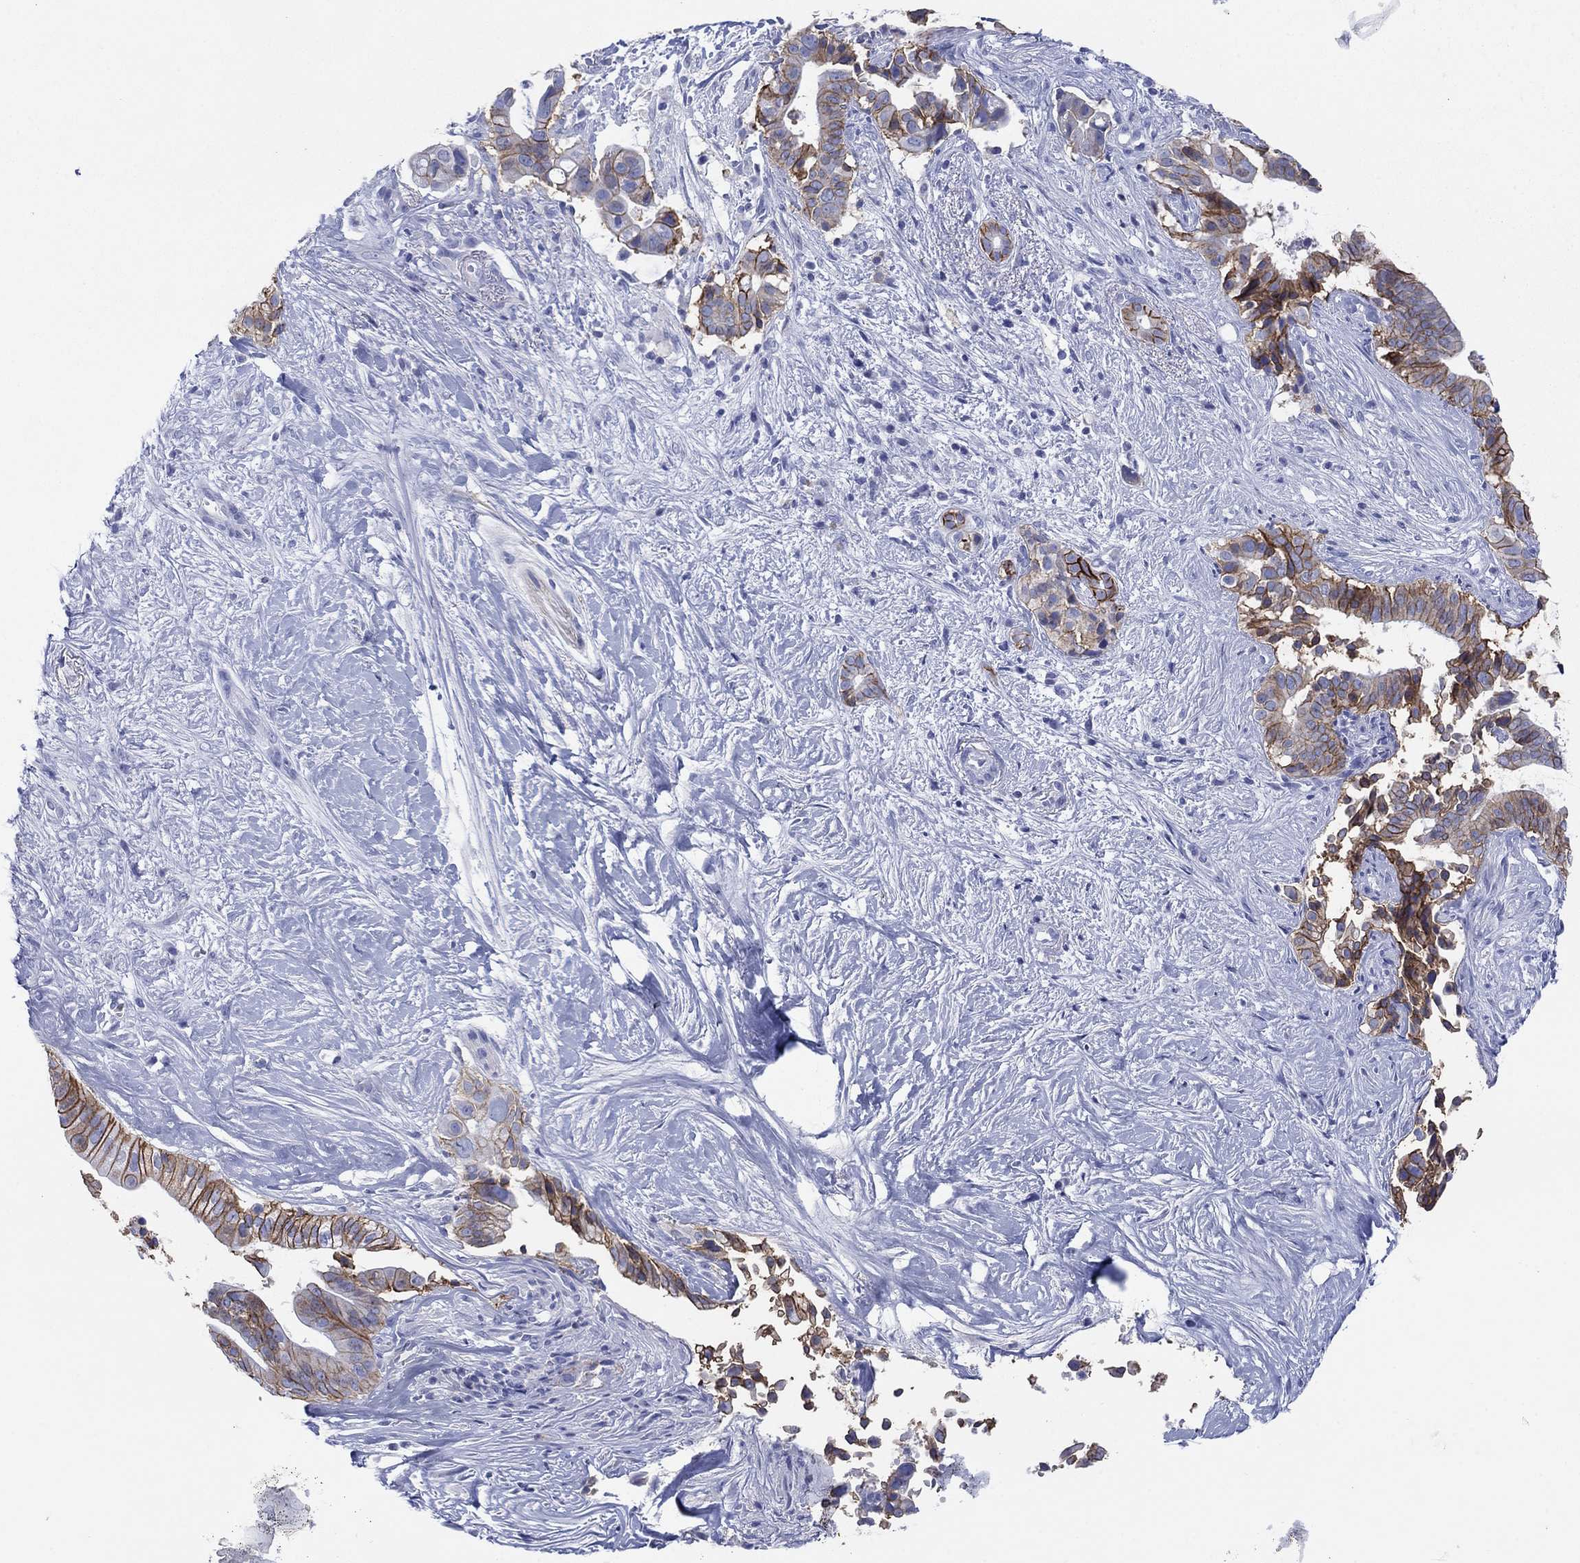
{"staining": {"intensity": "strong", "quantity": "25%-75%", "location": "cytoplasmic/membranous"}, "tissue": "pancreatic cancer", "cell_type": "Tumor cells", "image_type": "cancer", "snomed": [{"axis": "morphology", "description": "Adenocarcinoma, NOS"}, {"axis": "topography", "description": "Pancreas"}], "caption": "Human adenocarcinoma (pancreatic) stained with a brown dye displays strong cytoplasmic/membranous positive expression in about 25%-75% of tumor cells.", "gene": "ATP1B1", "patient": {"sex": "male", "age": 61}}